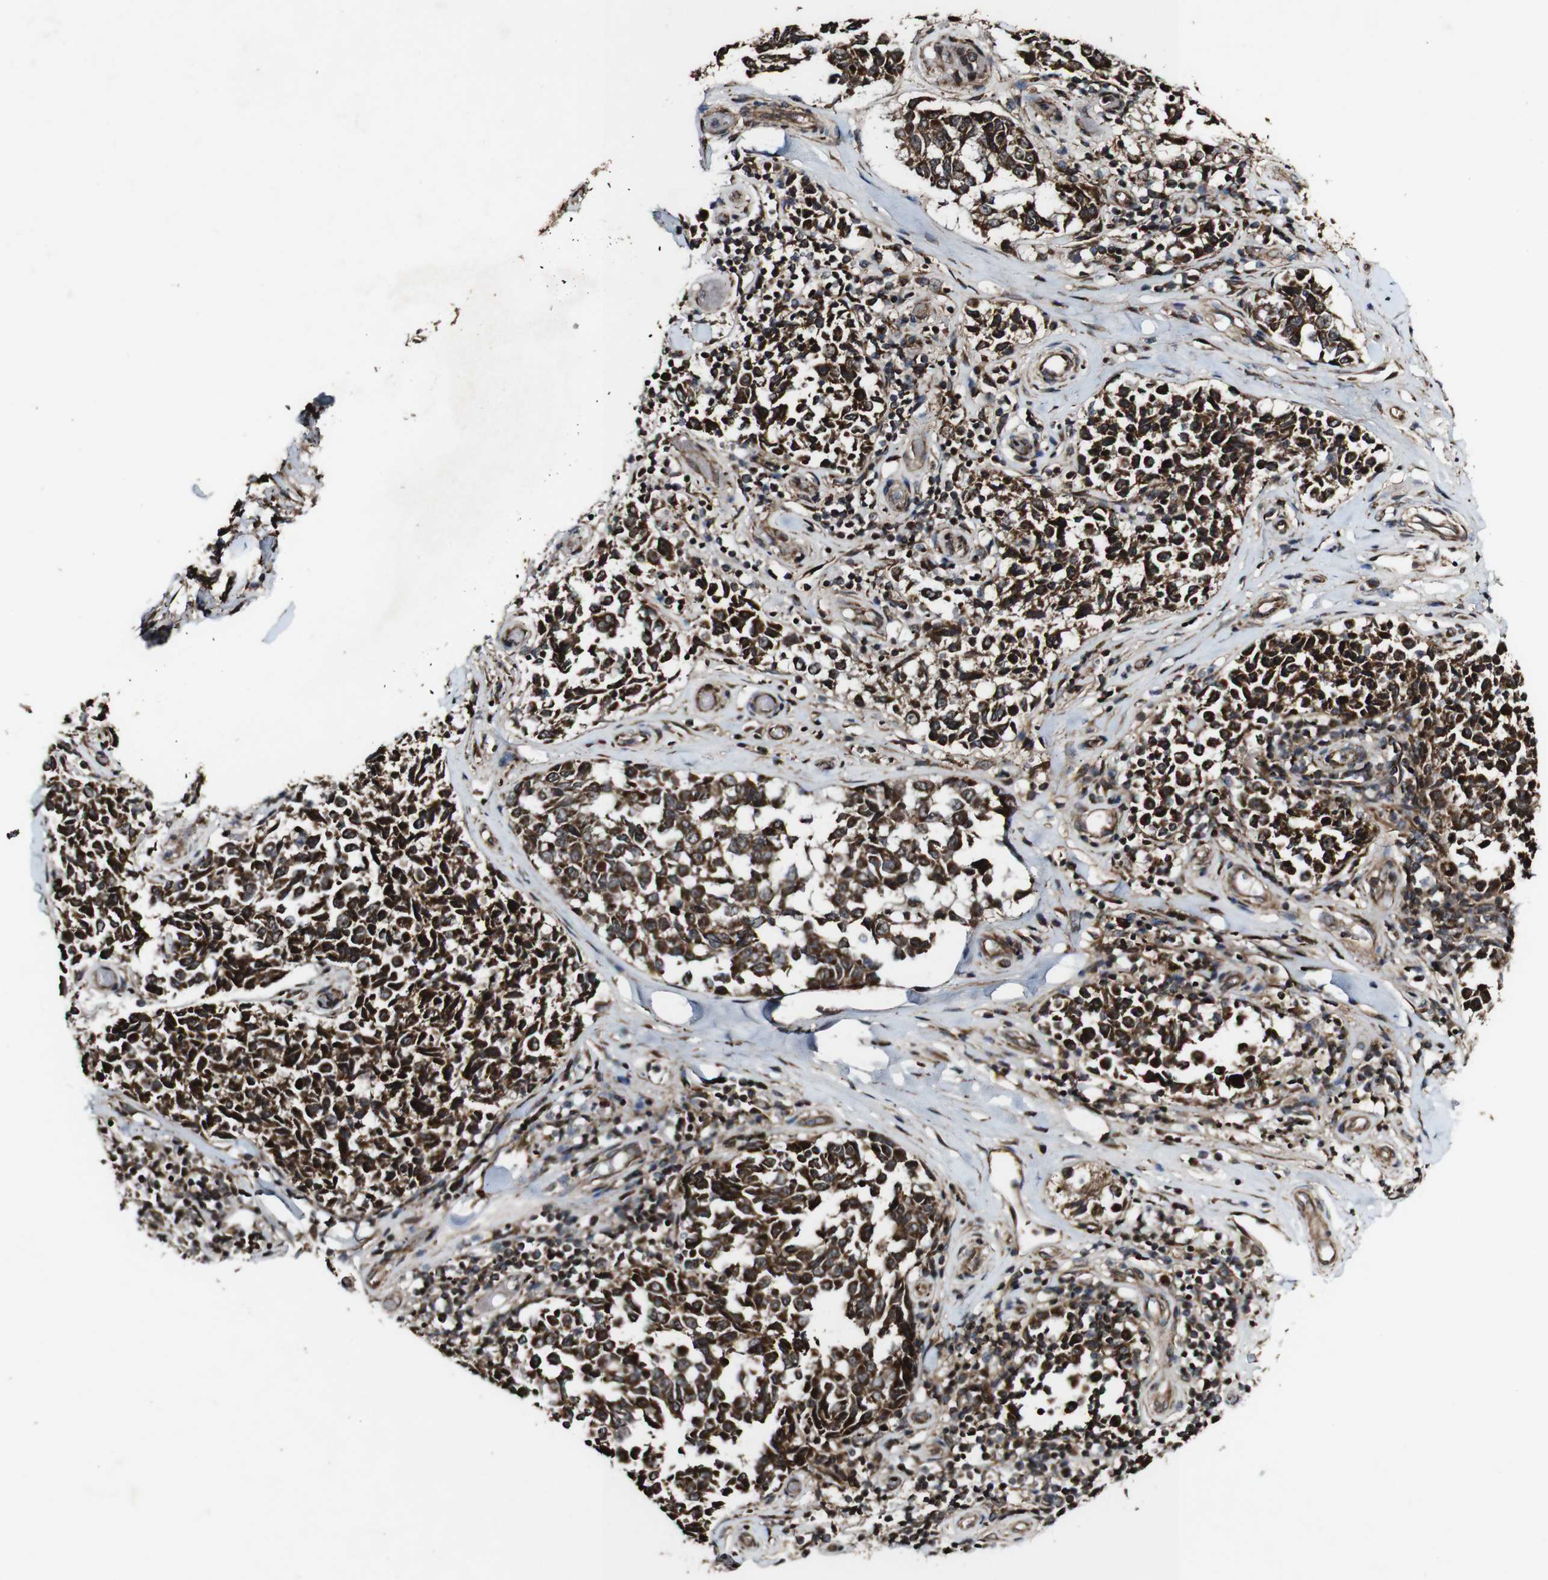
{"staining": {"intensity": "strong", "quantity": ">75%", "location": "cytoplasmic/membranous"}, "tissue": "melanoma", "cell_type": "Tumor cells", "image_type": "cancer", "snomed": [{"axis": "morphology", "description": "Malignant melanoma, NOS"}, {"axis": "topography", "description": "Skin"}], "caption": "Tumor cells reveal high levels of strong cytoplasmic/membranous positivity in about >75% of cells in melanoma.", "gene": "BTN3A3", "patient": {"sex": "female", "age": 52}}